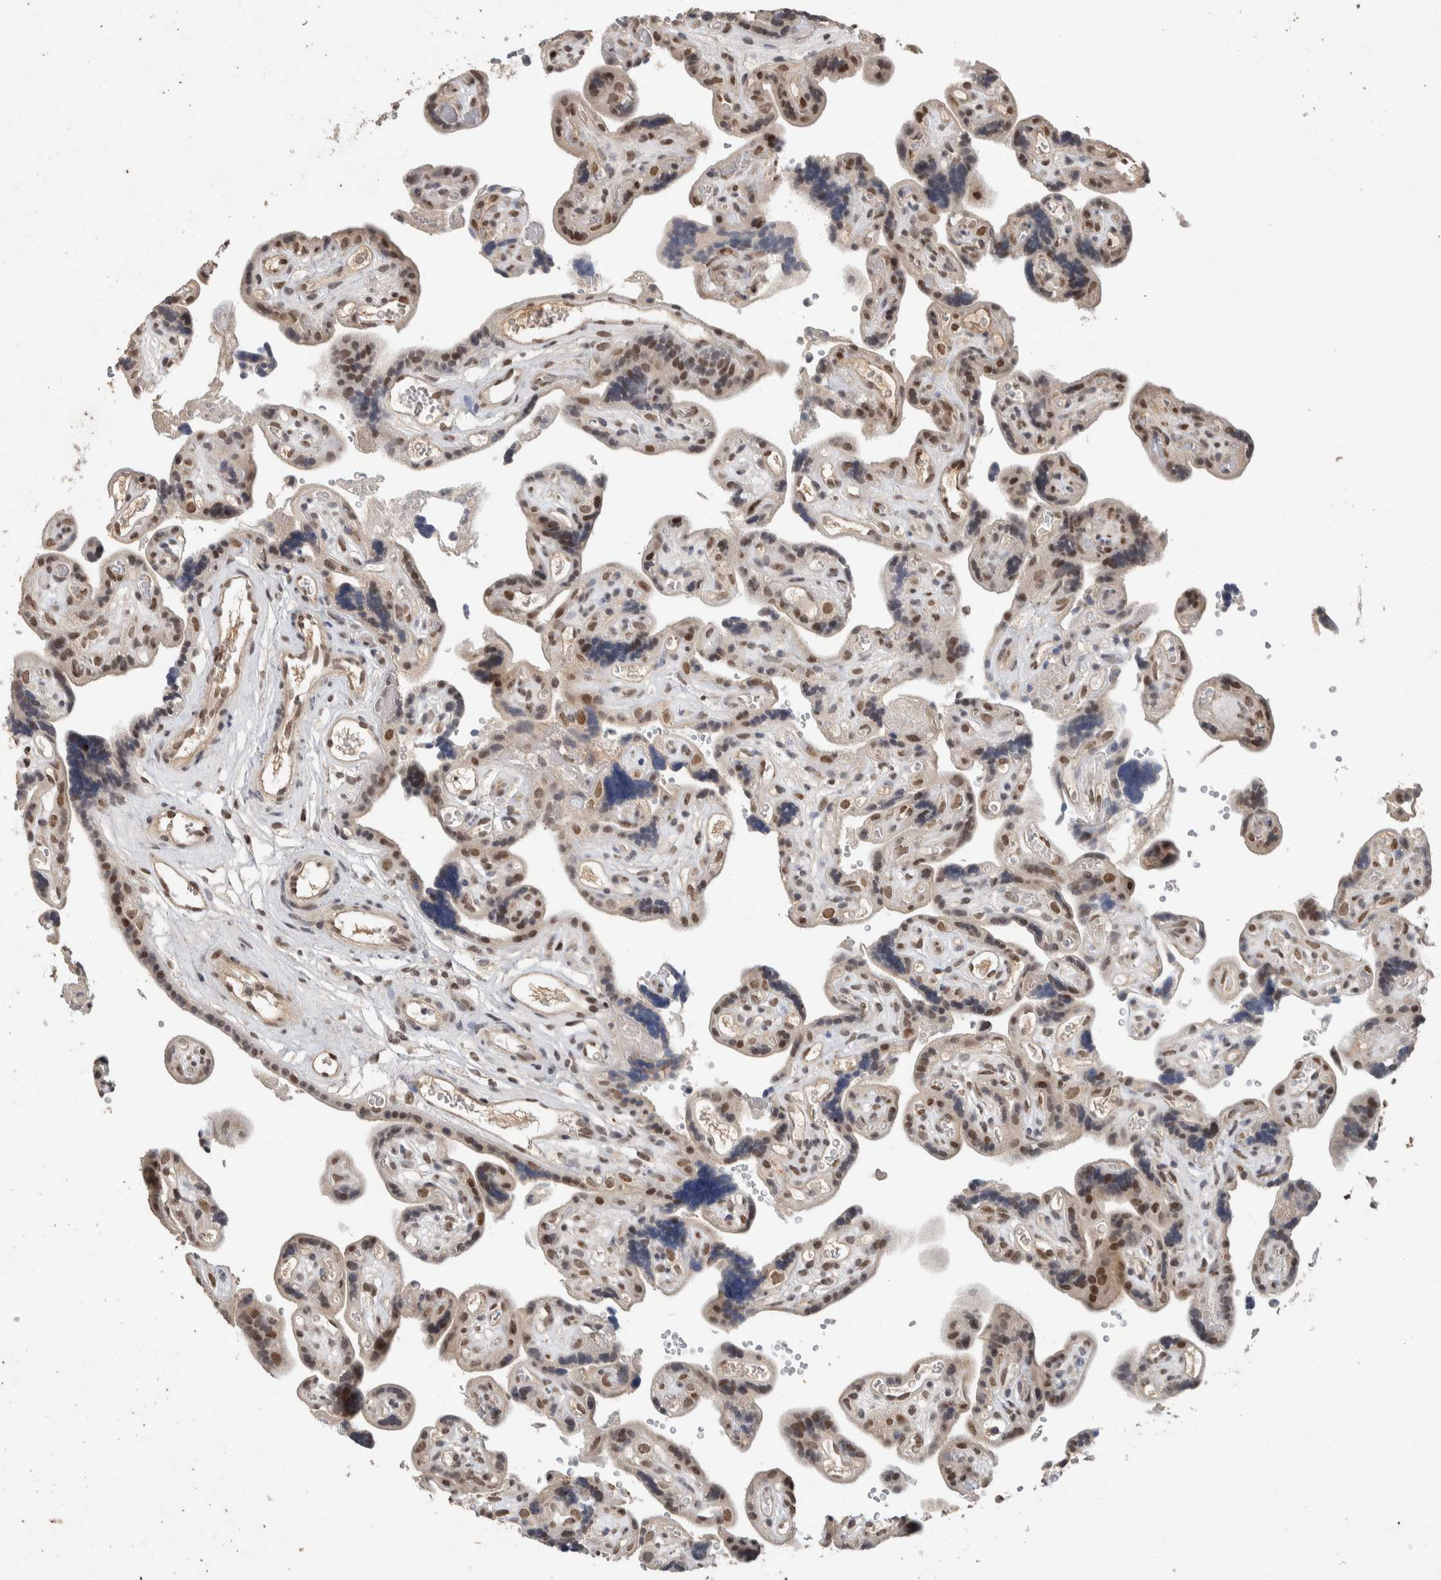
{"staining": {"intensity": "moderate", "quantity": ">75%", "location": "cytoplasmic/membranous,nuclear"}, "tissue": "placenta", "cell_type": "Trophoblastic cells", "image_type": "normal", "snomed": [{"axis": "morphology", "description": "Normal tissue, NOS"}, {"axis": "topography", "description": "Placenta"}], "caption": "Moderate cytoplasmic/membranous,nuclear positivity for a protein is identified in approximately >75% of trophoblastic cells of unremarkable placenta using immunohistochemistry.", "gene": "CYSRT1", "patient": {"sex": "female", "age": 30}}